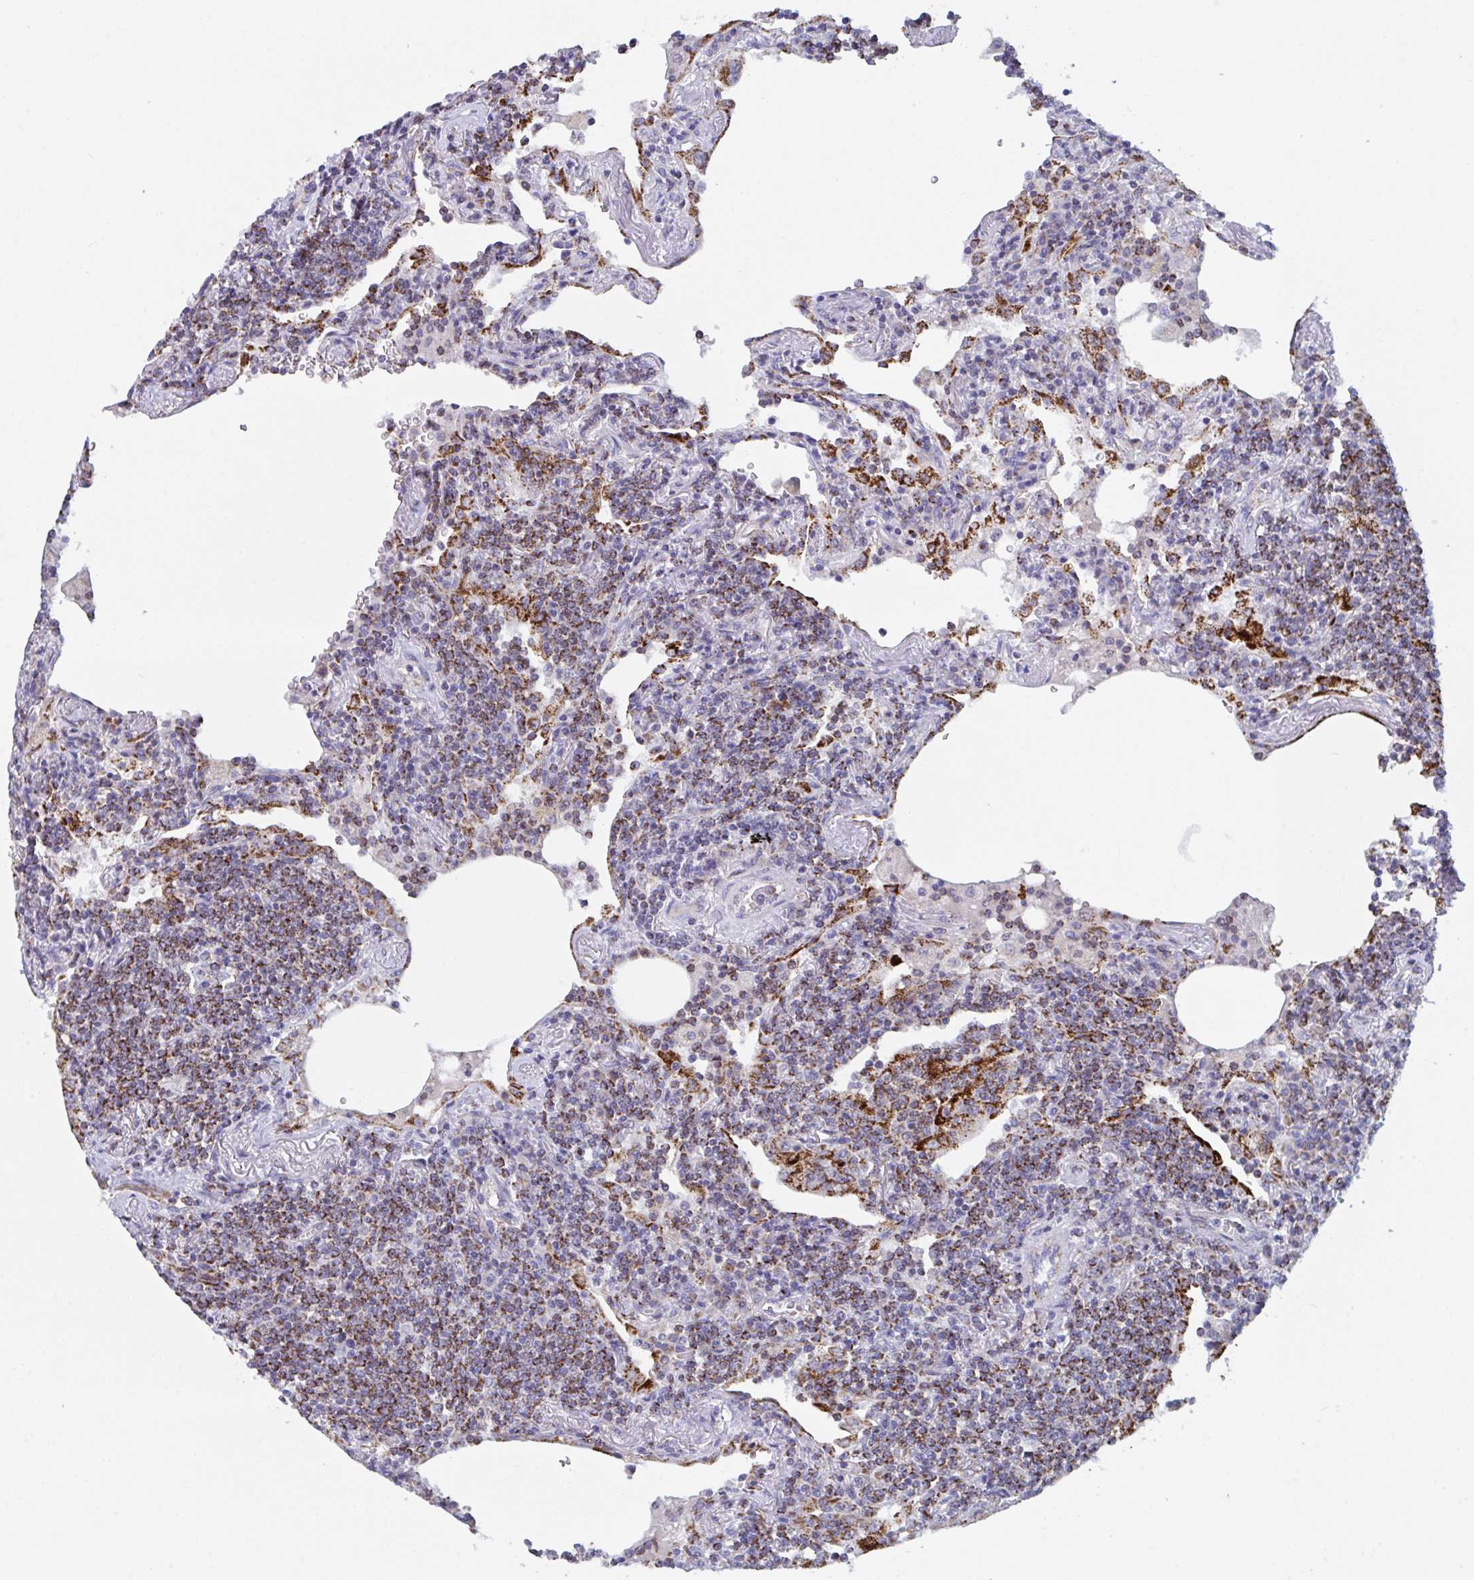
{"staining": {"intensity": "moderate", "quantity": ">75%", "location": "cytoplasmic/membranous"}, "tissue": "lymphoma", "cell_type": "Tumor cells", "image_type": "cancer", "snomed": [{"axis": "morphology", "description": "Malignant lymphoma, non-Hodgkin's type, Low grade"}, {"axis": "topography", "description": "Lung"}], "caption": "Human malignant lymphoma, non-Hodgkin's type (low-grade) stained for a protein (brown) demonstrates moderate cytoplasmic/membranous positive positivity in approximately >75% of tumor cells.", "gene": "BCAT2", "patient": {"sex": "female", "age": 71}}